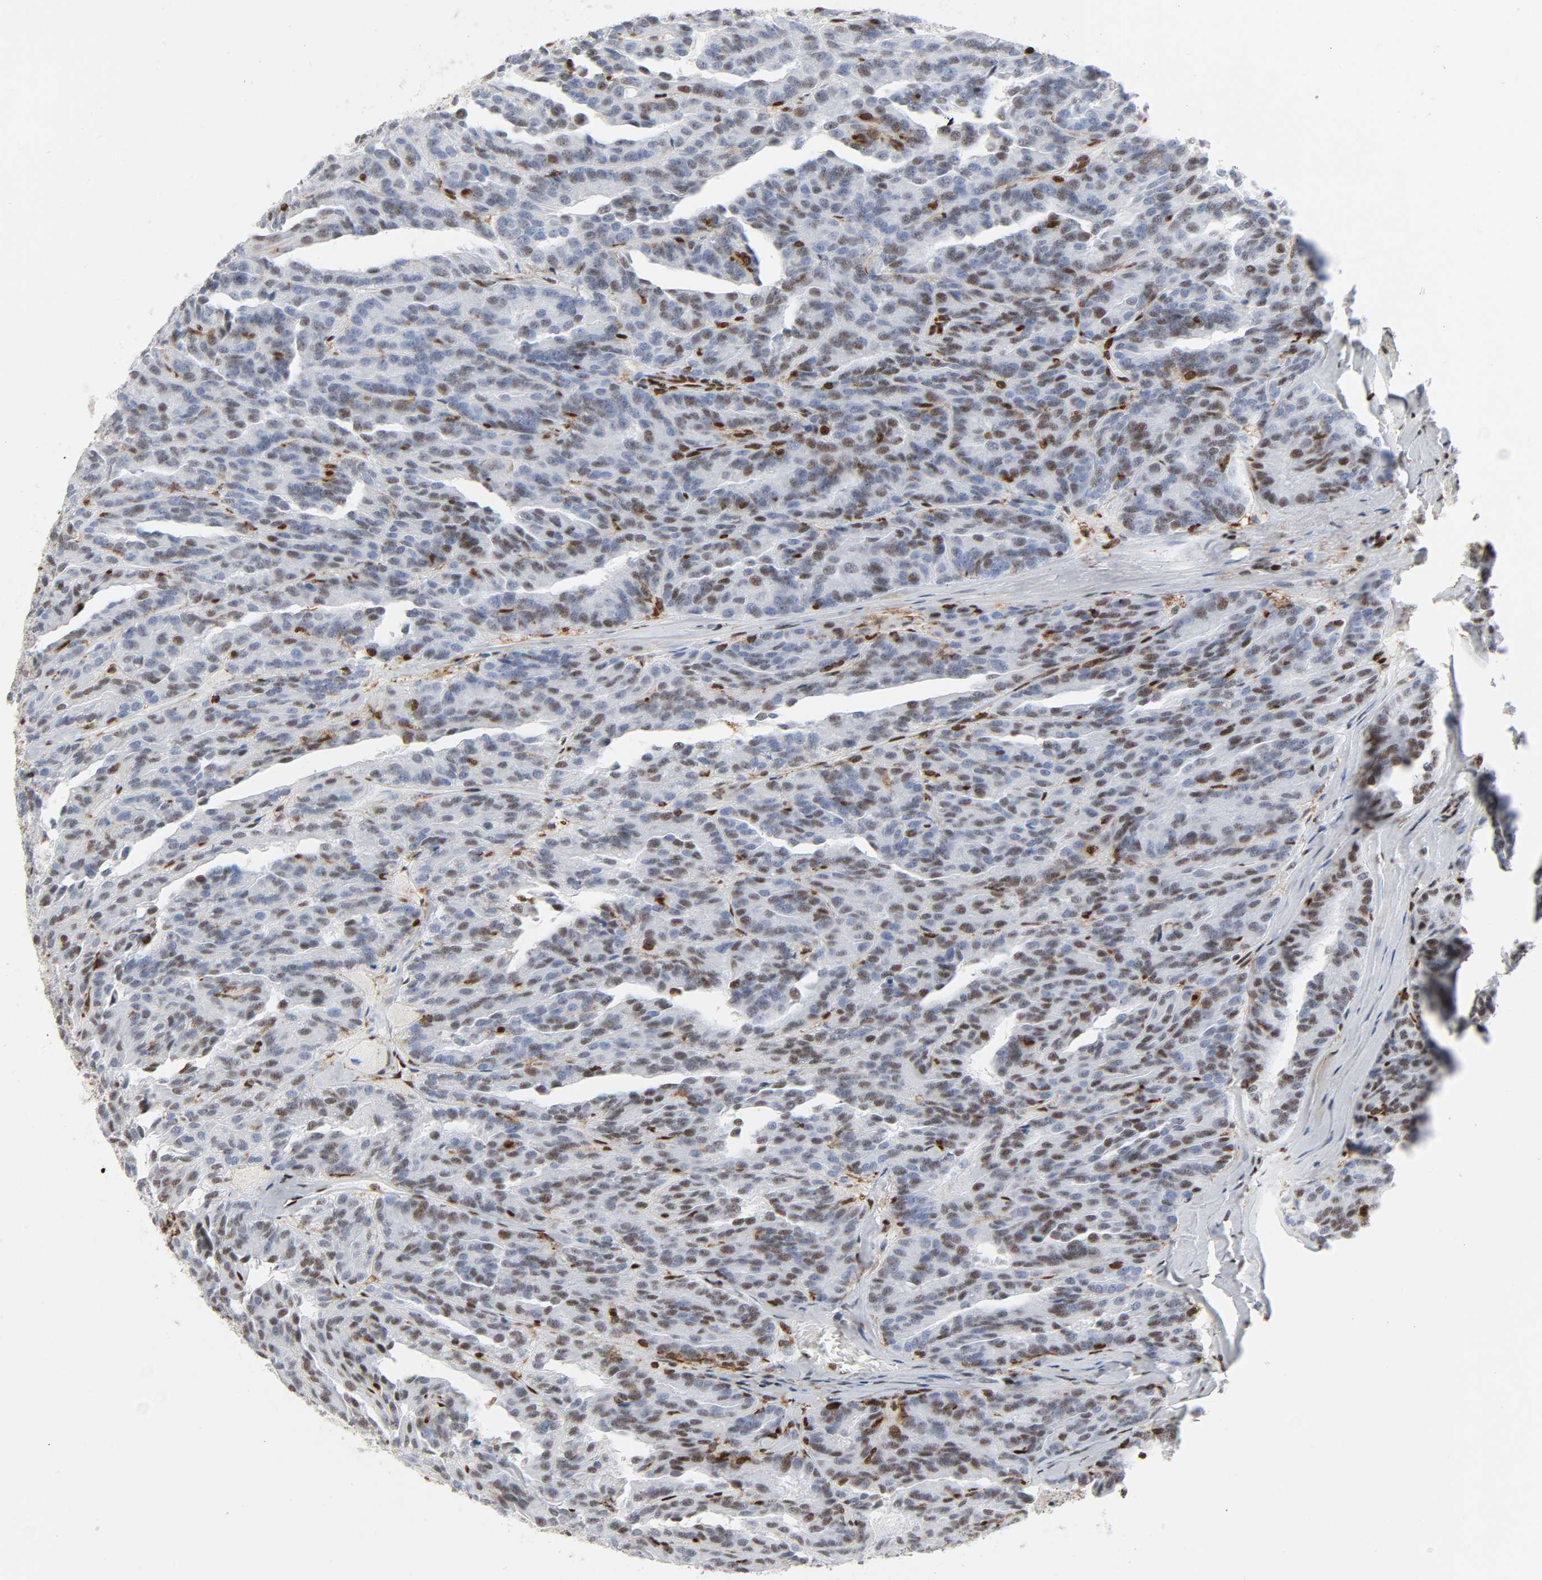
{"staining": {"intensity": "weak", "quantity": "25%-75%", "location": "nuclear"}, "tissue": "renal cancer", "cell_type": "Tumor cells", "image_type": "cancer", "snomed": [{"axis": "morphology", "description": "Adenocarcinoma, NOS"}, {"axis": "topography", "description": "Kidney"}], "caption": "This is a photomicrograph of immunohistochemistry staining of renal adenocarcinoma, which shows weak expression in the nuclear of tumor cells.", "gene": "WAS", "patient": {"sex": "male", "age": 46}}